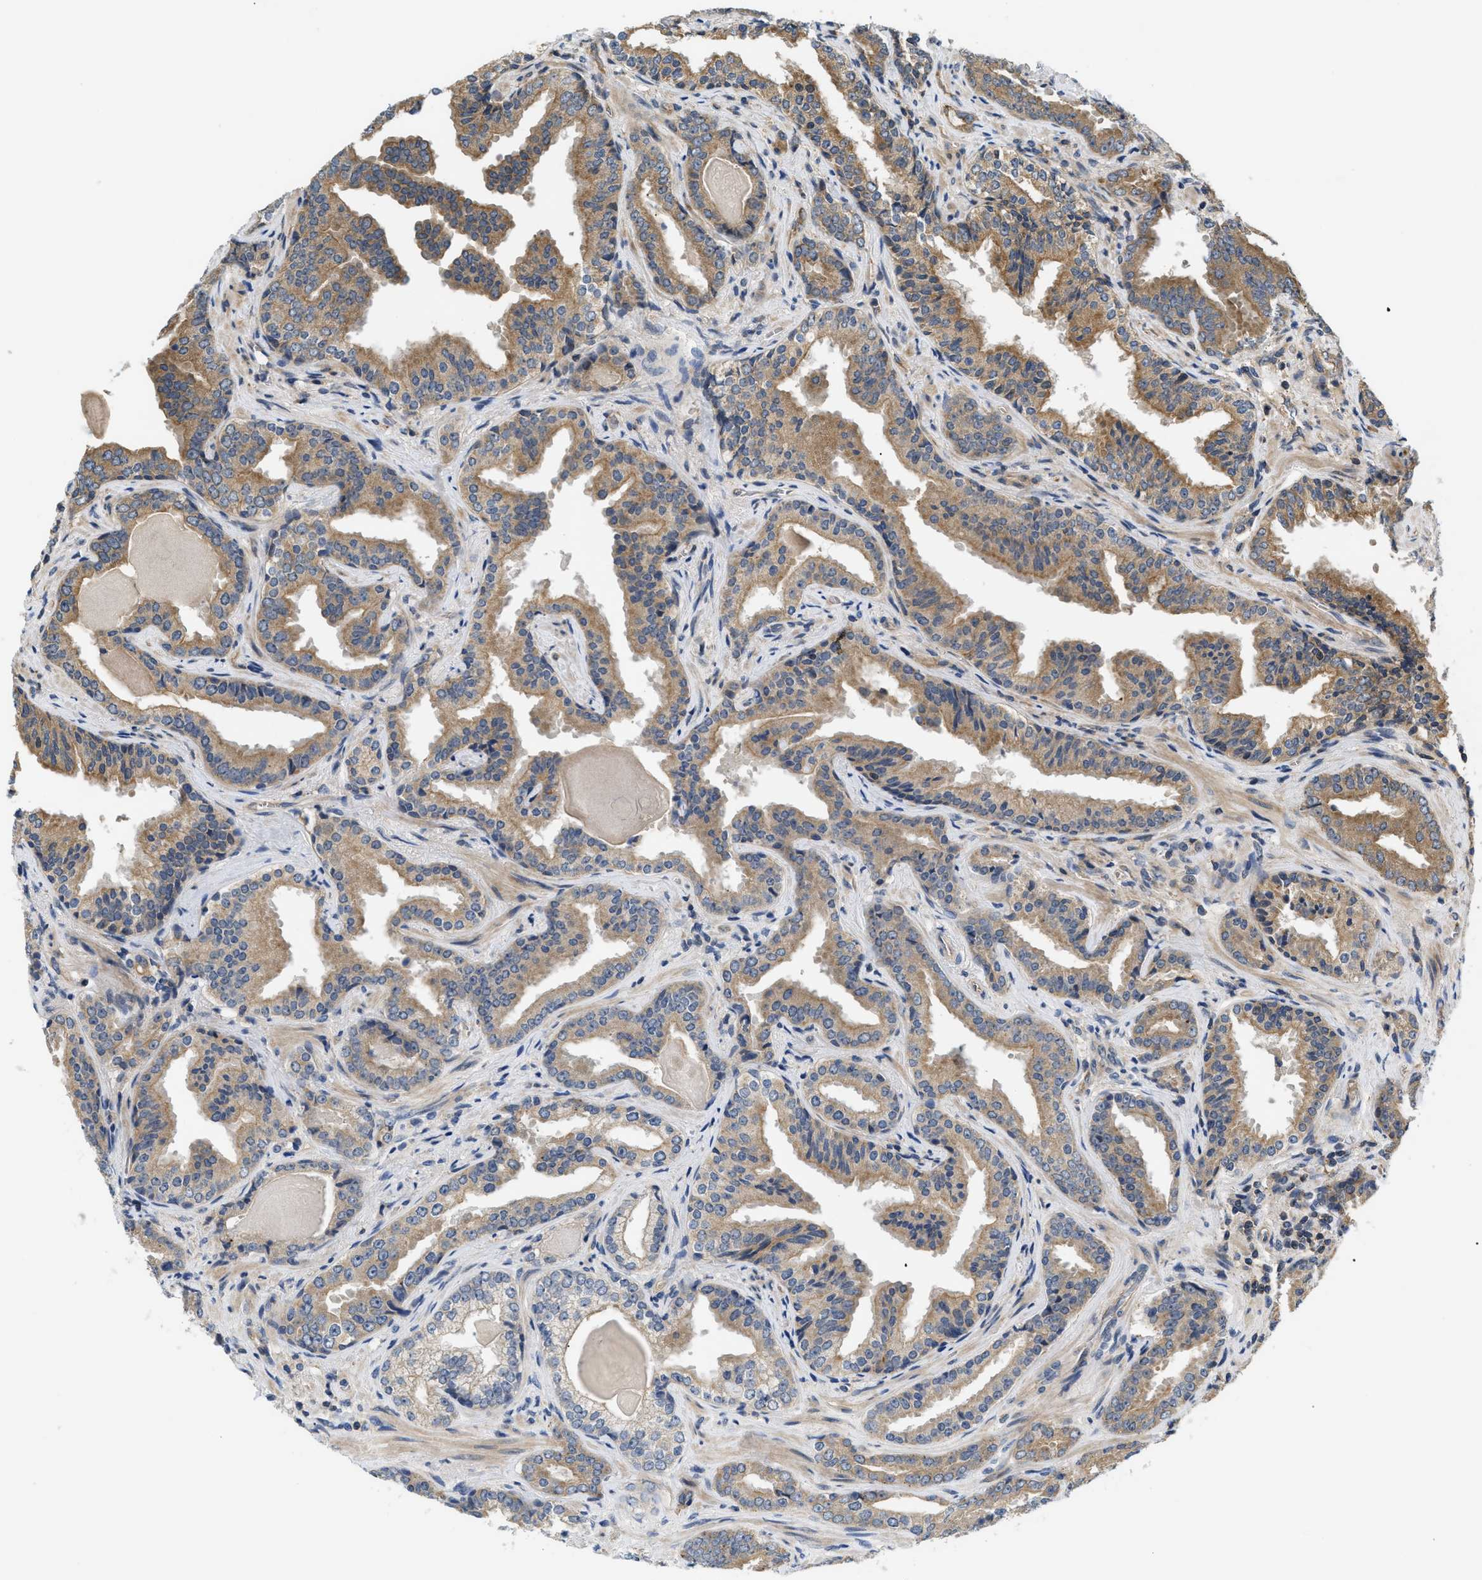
{"staining": {"intensity": "moderate", "quantity": ">75%", "location": "cytoplasmic/membranous"}, "tissue": "prostate cancer", "cell_type": "Tumor cells", "image_type": "cancer", "snomed": [{"axis": "morphology", "description": "Adenocarcinoma, Low grade"}, {"axis": "topography", "description": "Prostate"}], "caption": "IHC (DAB (3,3'-diaminobenzidine)) staining of prostate cancer (low-grade adenocarcinoma) reveals moderate cytoplasmic/membranous protein expression in about >75% of tumor cells. (IHC, brightfield microscopy, high magnification).", "gene": "HMGCR", "patient": {"sex": "male", "age": 60}}